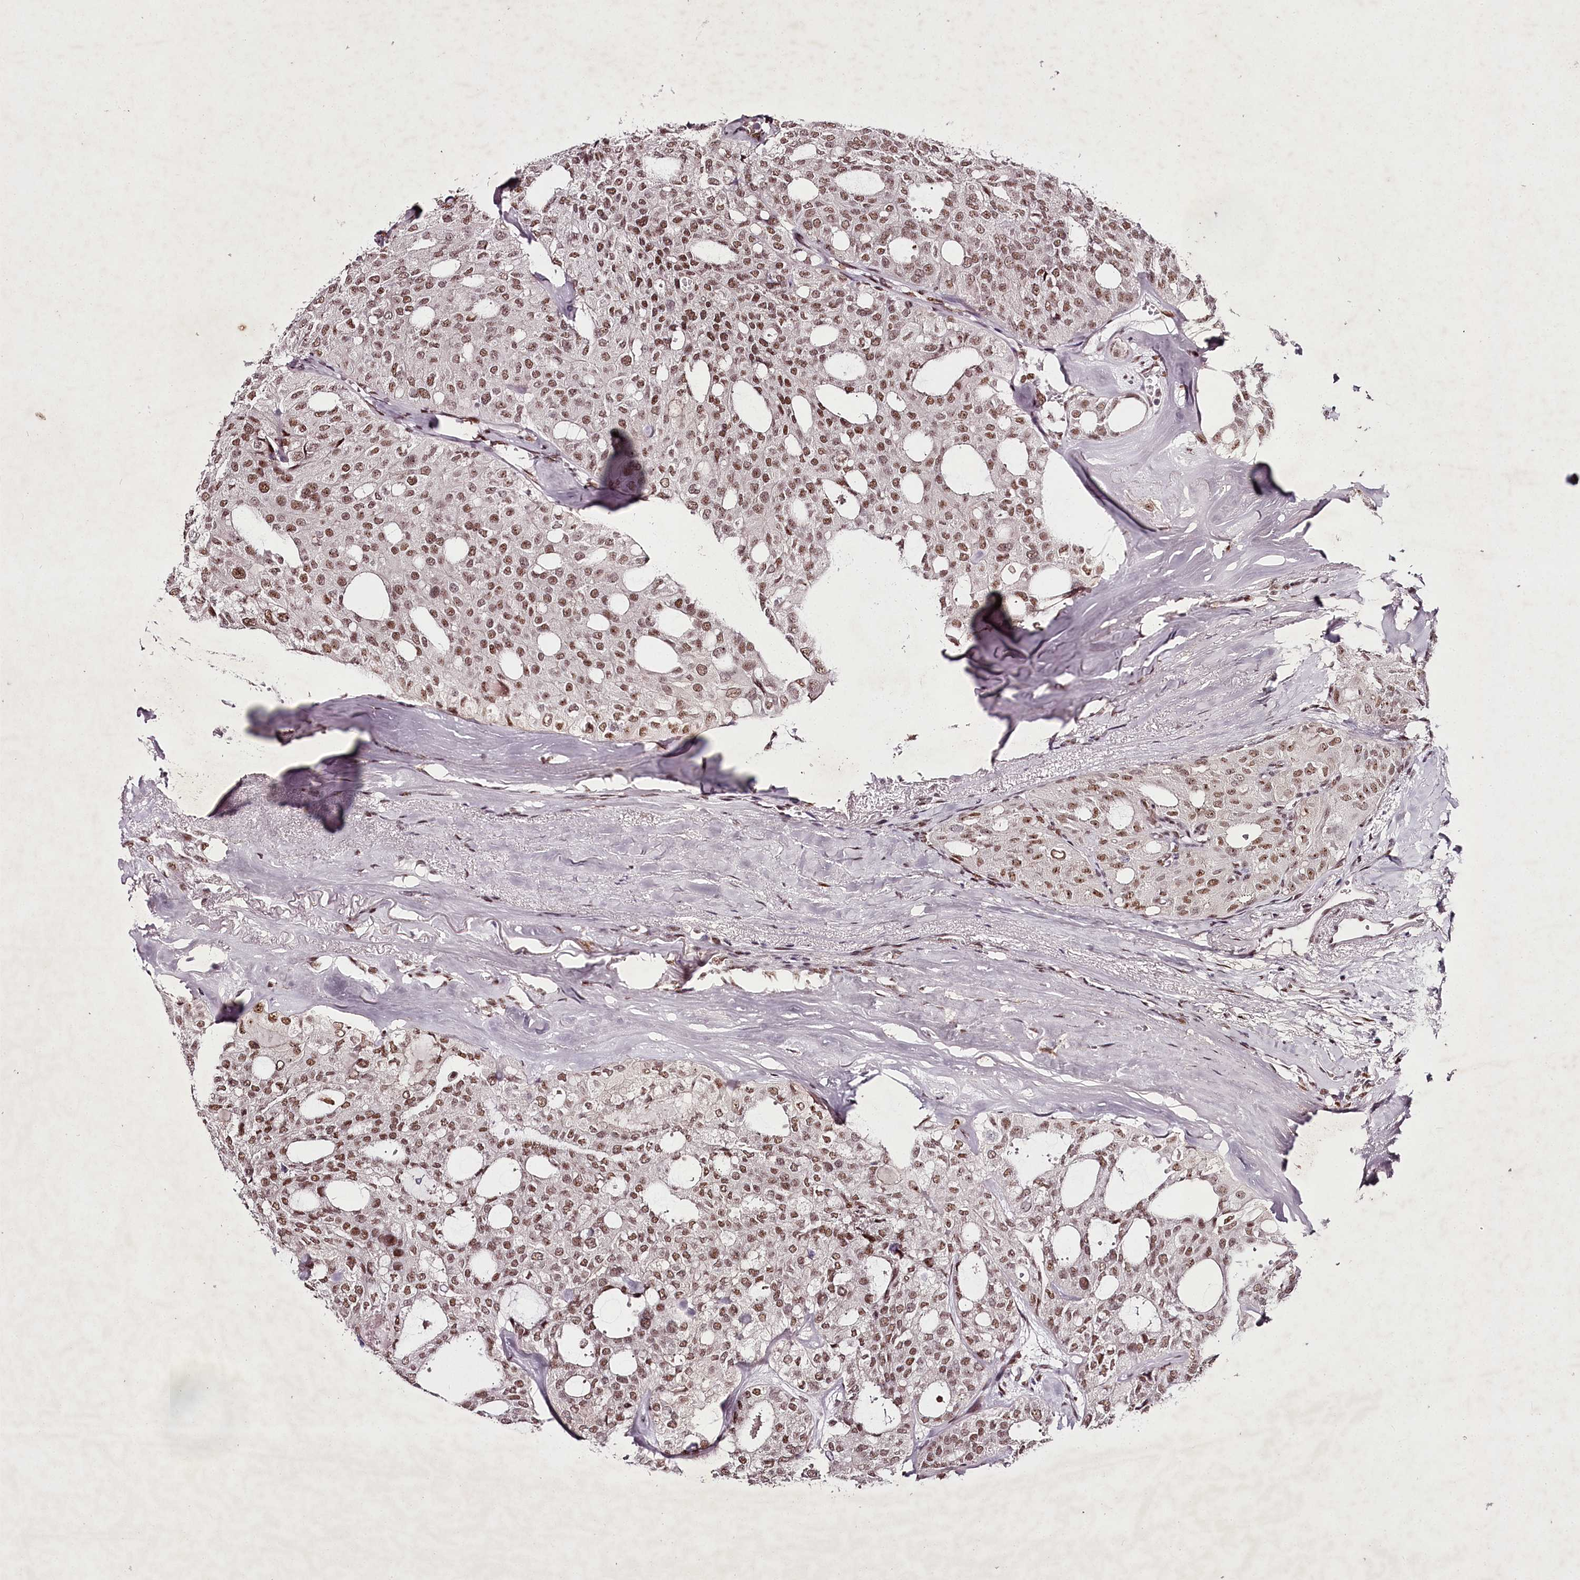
{"staining": {"intensity": "moderate", "quantity": ">75%", "location": "nuclear"}, "tissue": "thyroid cancer", "cell_type": "Tumor cells", "image_type": "cancer", "snomed": [{"axis": "morphology", "description": "Follicular adenoma carcinoma, NOS"}, {"axis": "topography", "description": "Thyroid gland"}], "caption": "IHC of thyroid cancer (follicular adenoma carcinoma) displays medium levels of moderate nuclear expression in about >75% of tumor cells.", "gene": "PSPC1", "patient": {"sex": "male", "age": 75}}